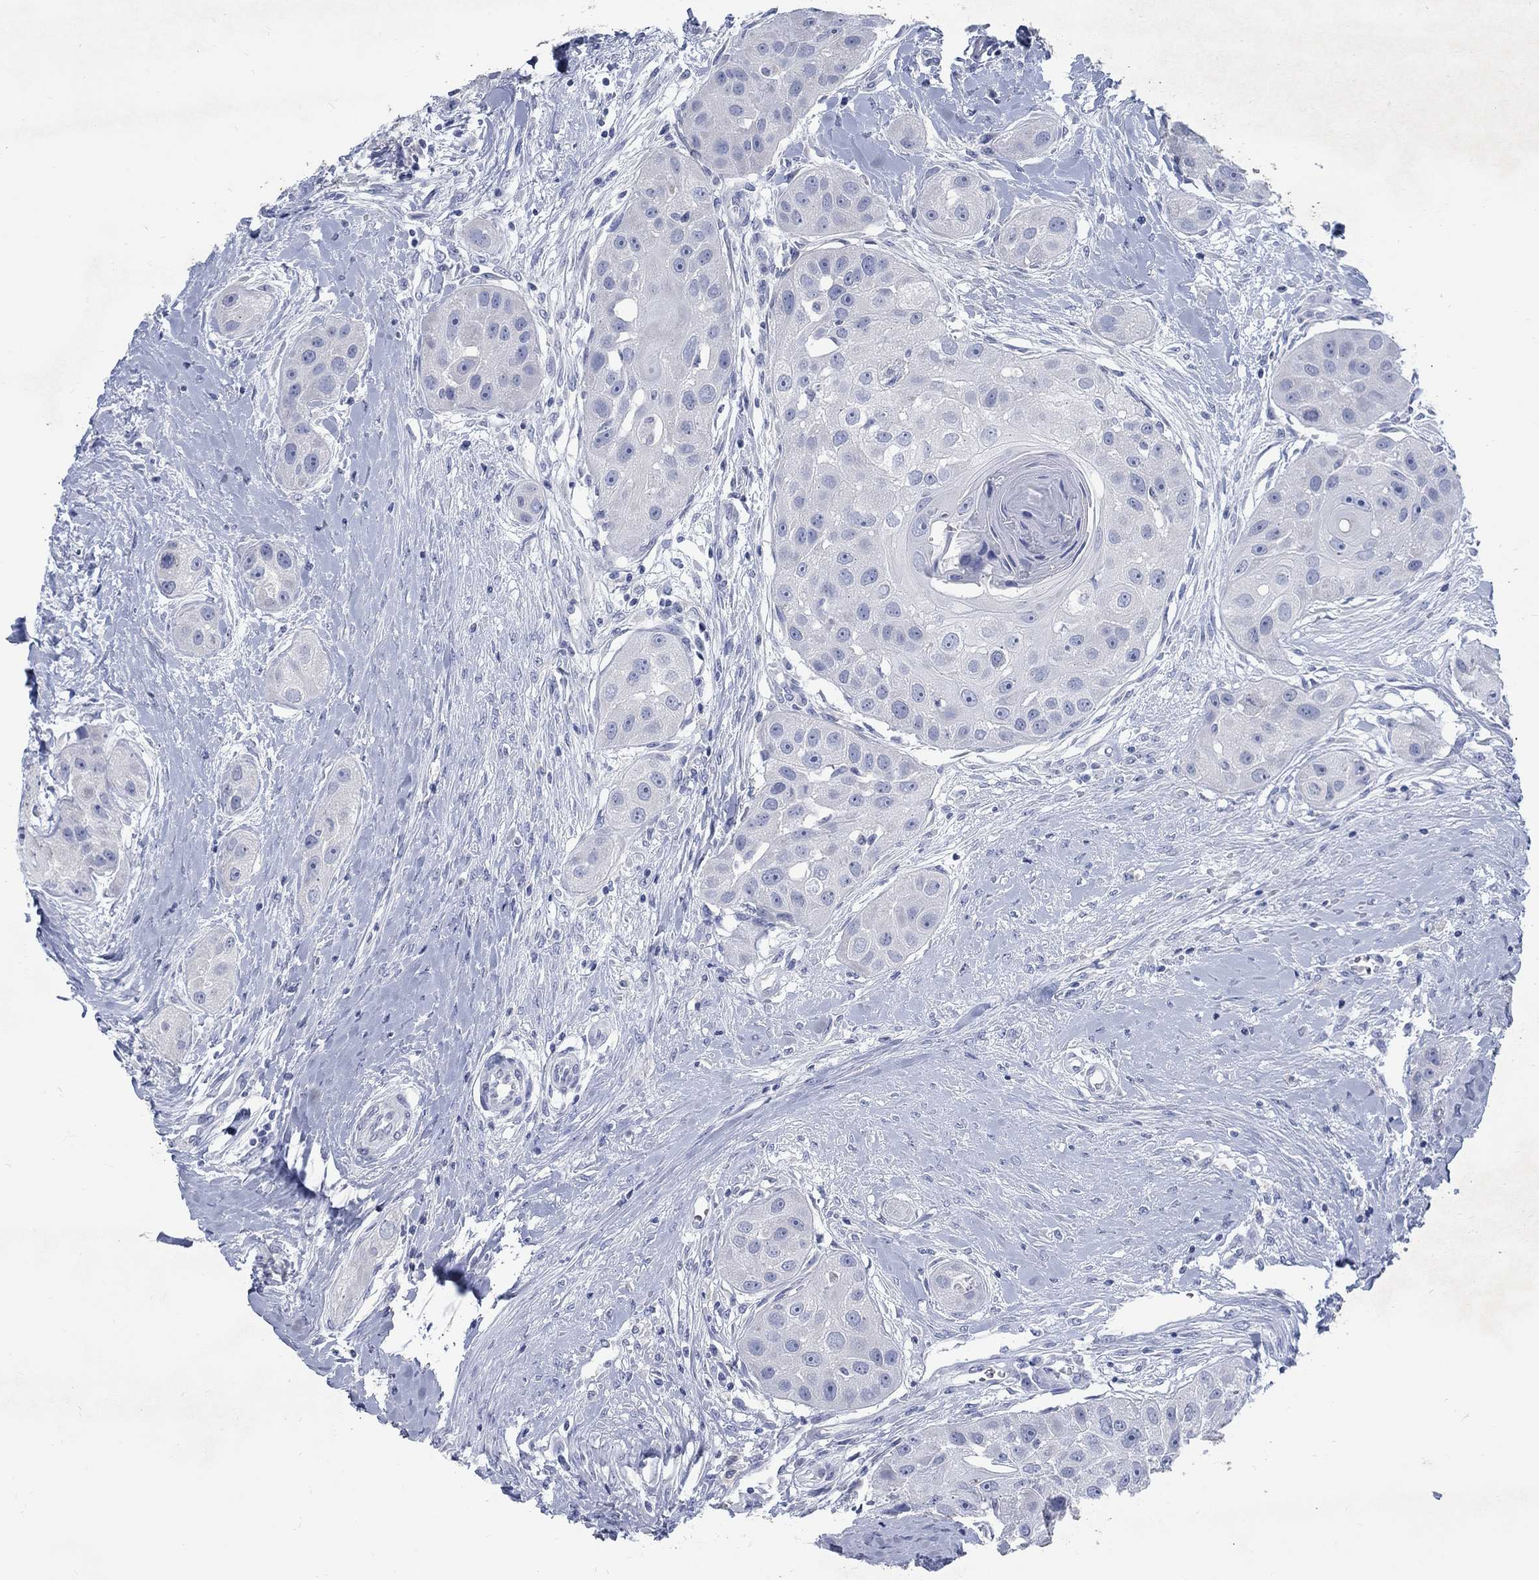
{"staining": {"intensity": "negative", "quantity": "none", "location": "none"}, "tissue": "head and neck cancer", "cell_type": "Tumor cells", "image_type": "cancer", "snomed": [{"axis": "morphology", "description": "Normal tissue, NOS"}, {"axis": "morphology", "description": "Squamous cell carcinoma, NOS"}, {"axis": "topography", "description": "Skeletal muscle"}, {"axis": "topography", "description": "Head-Neck"}], "caption": "A micrograph of squamous cell carcinoma (head and neck) stained for a protein shows no brown staining in tumor cells.", "gene": "RFTN2", "patient": {"sex": "male", "age": 51}}